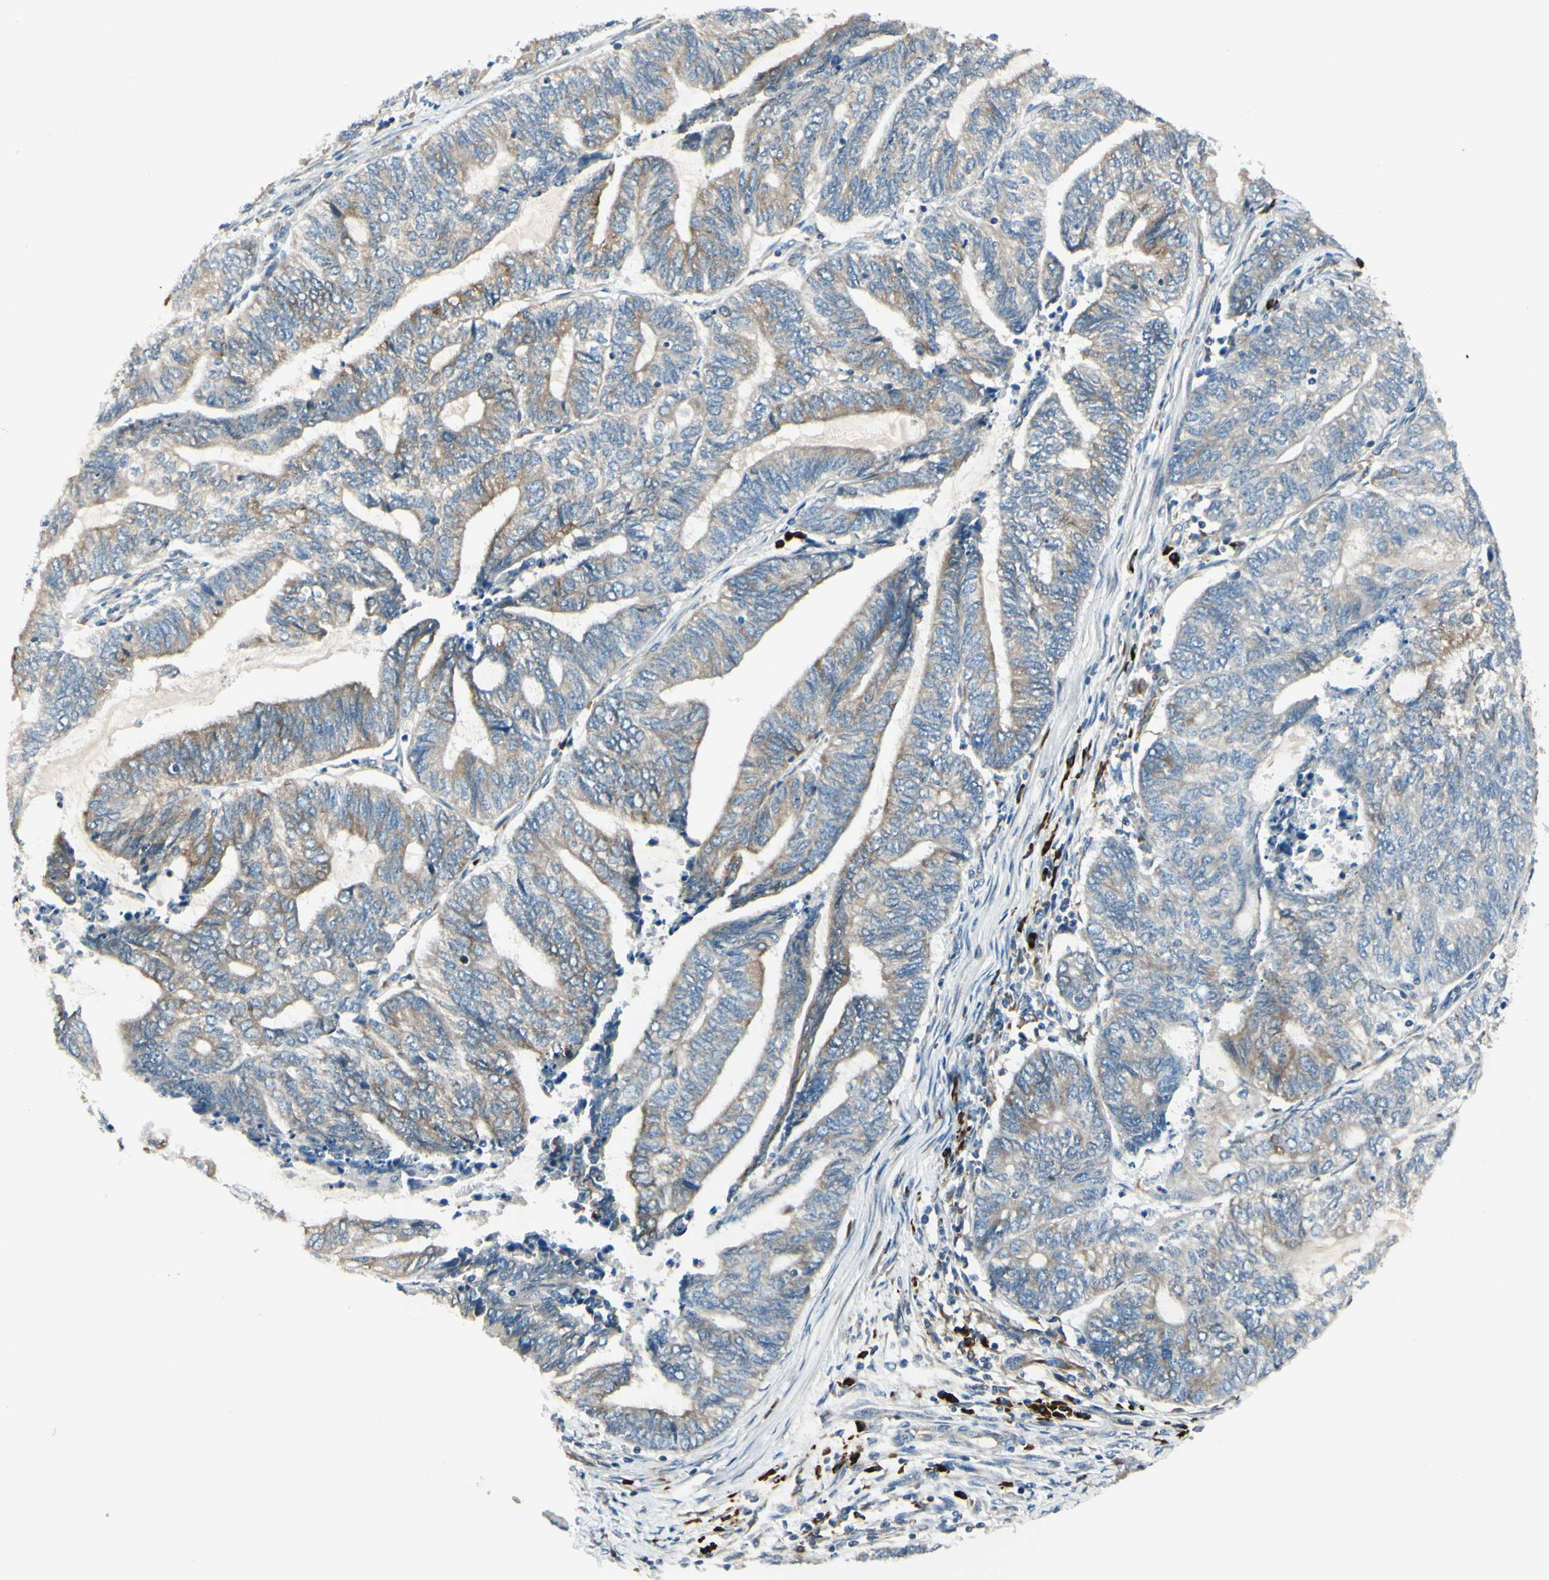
{"staining": {"intensity": "moderate", "quantity": "25%-75%", "location": "cytoplasmic/membranous"}, "tissue": "endometrial cancer", "cell_type": "Tumor cells", "image_type": "cancer", "snomed": [{"axis": "morphology", "description": "Adenocarcinoma, NOS"}, {"axis": "topography", "description": "Uterus"}, {"axis": "topography", "description": "Endometrium"}], "caption": "DAB (3,3'-diaminobenzidine) immunohistochemical staining of endometrial cancer displays moderate cytoplasmic/membranous protein expression in about 25%-75% of tumor cells.", "gene": "SELENOS", "patient": {"sex": "female", "age": 70}}